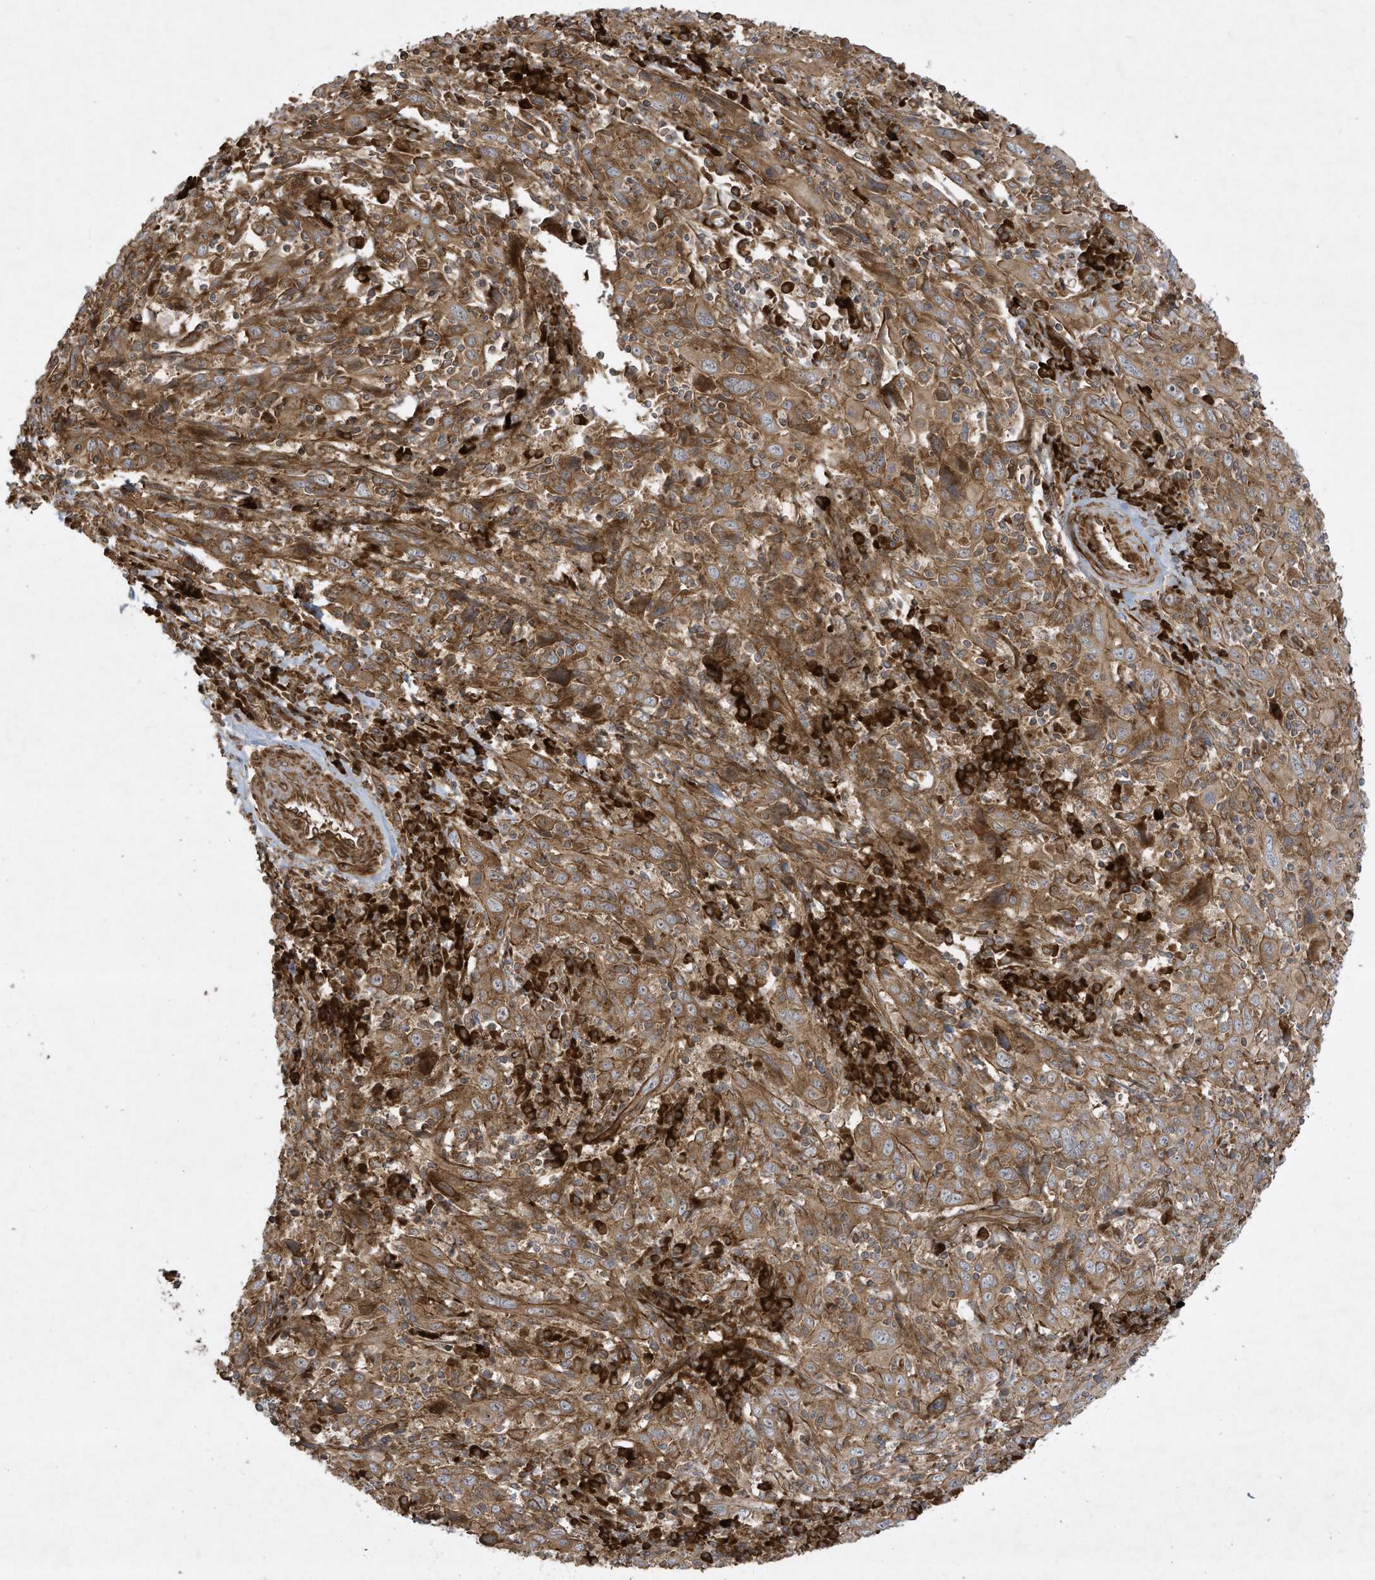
{"staining": {"intensity": "moderate", "quantity": ">75%", "location": "cytoplasmic/membranous"}, "tissue": "cervical cancer", "cell_type": "Tumor cells", "image_type": "cancer", "snomed": [{"axis": "morphology", "description": "Squamous cell carcinoma, NOS"}, {"axis": "topography", "description": "Cervix"}], "caption": "Brown immunohistochemical staining in human cervical cancer displays moderate cytoplasmic/membranous positivity in about >75% of tumor cells.", "gene": "DDIT4", "patient": {"sex": "female", "age": 46}}